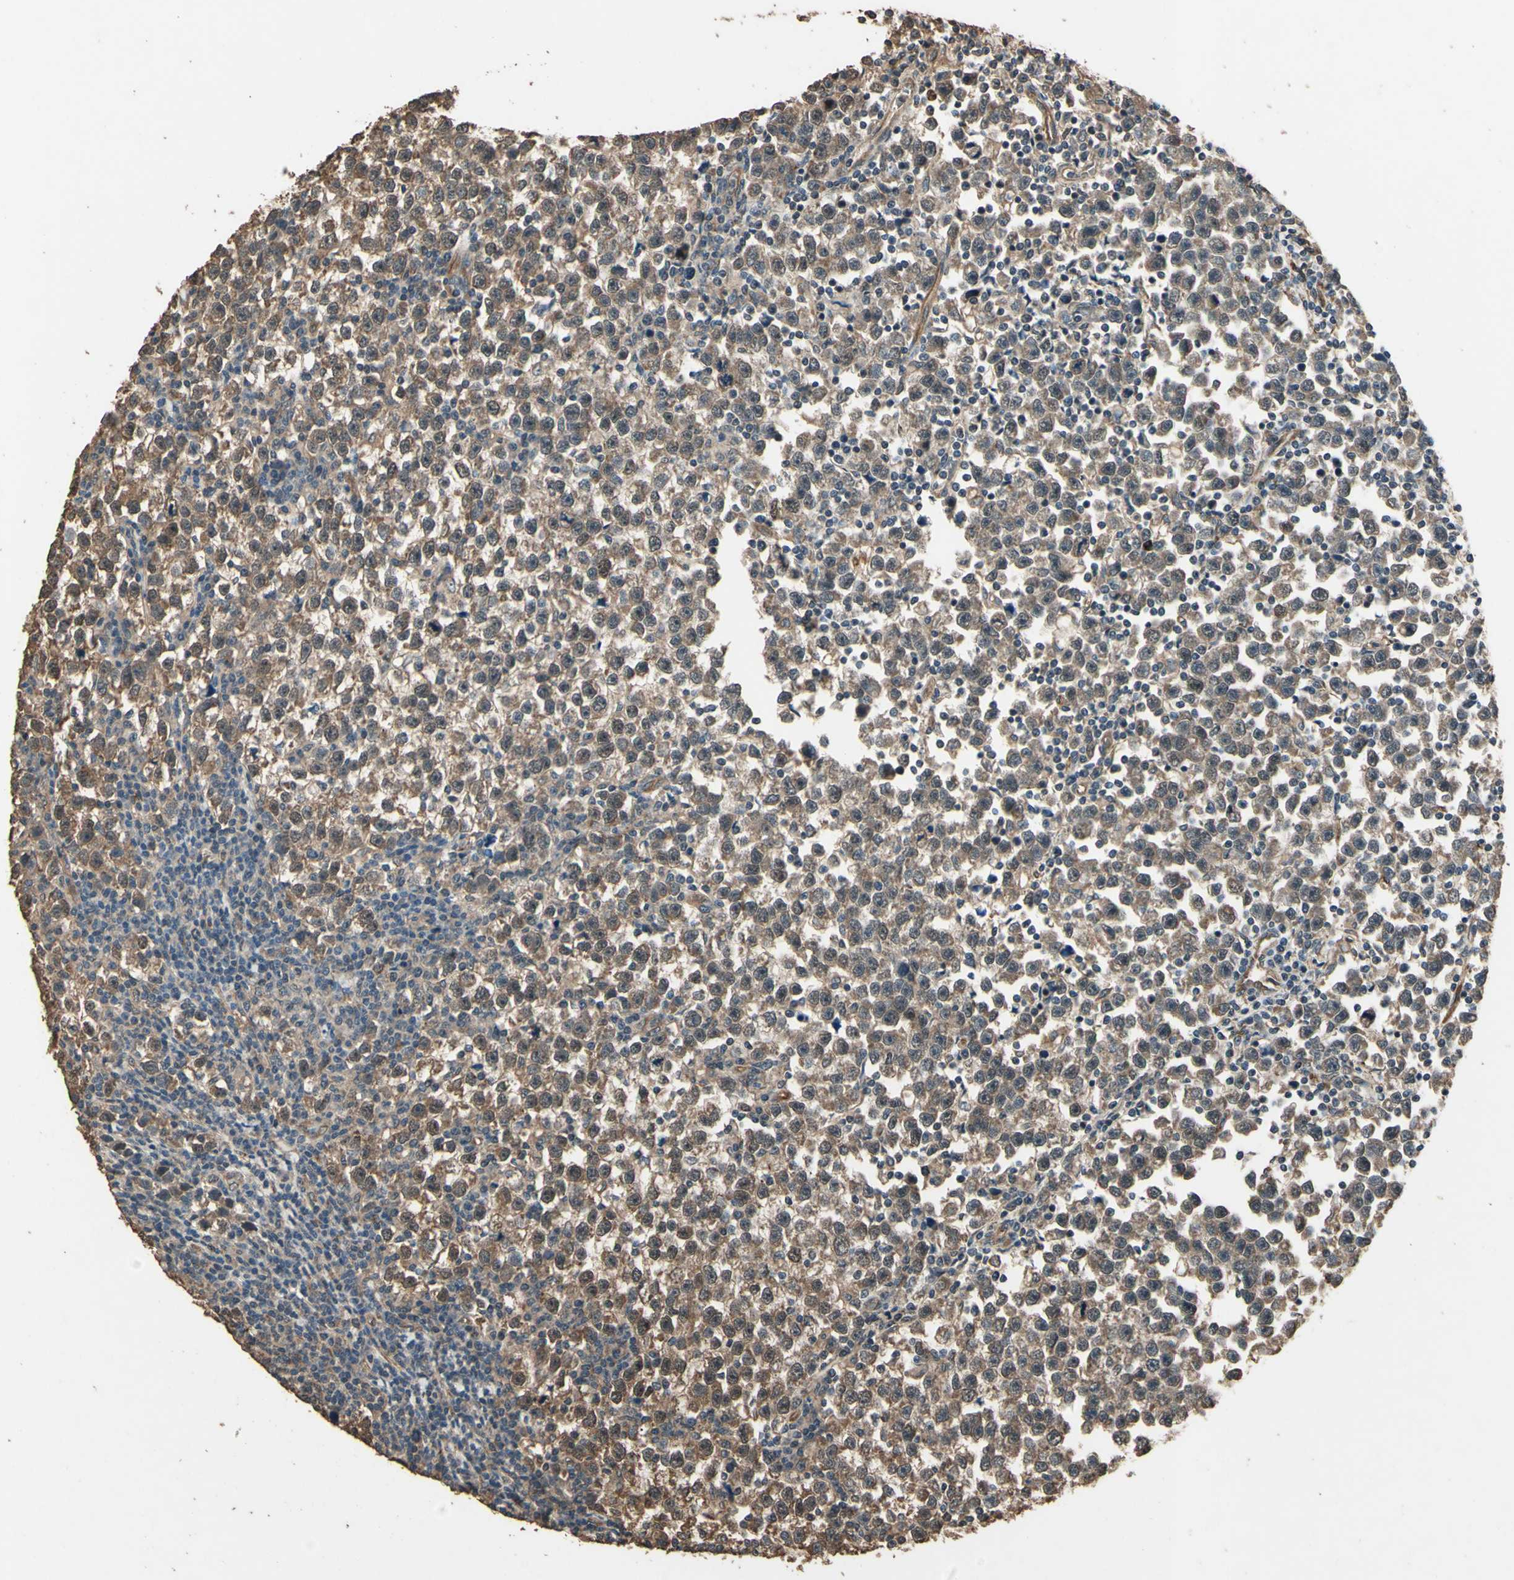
{"staining": {"intensity": "moderate", "quantity": ">75%", "location": "cytoplasmic/membranous"}, "tissue": "testis cancer", "cell_type": "Tumor cells", "image_type": "cancer", "snomed": [{"axis": "morphology", "description": "Seminoma, NOS"}, {"axis": "topography", "description": "Testis"}], "caption": "About >75% of tumor cells in human seminoma (testis) demonstrate moderate cytoplasmic/membranous protein staining as visualized by brown immunohistochemical staining.", "gene": "TSPO", "patient": {"sex": "male", "age": 43}}